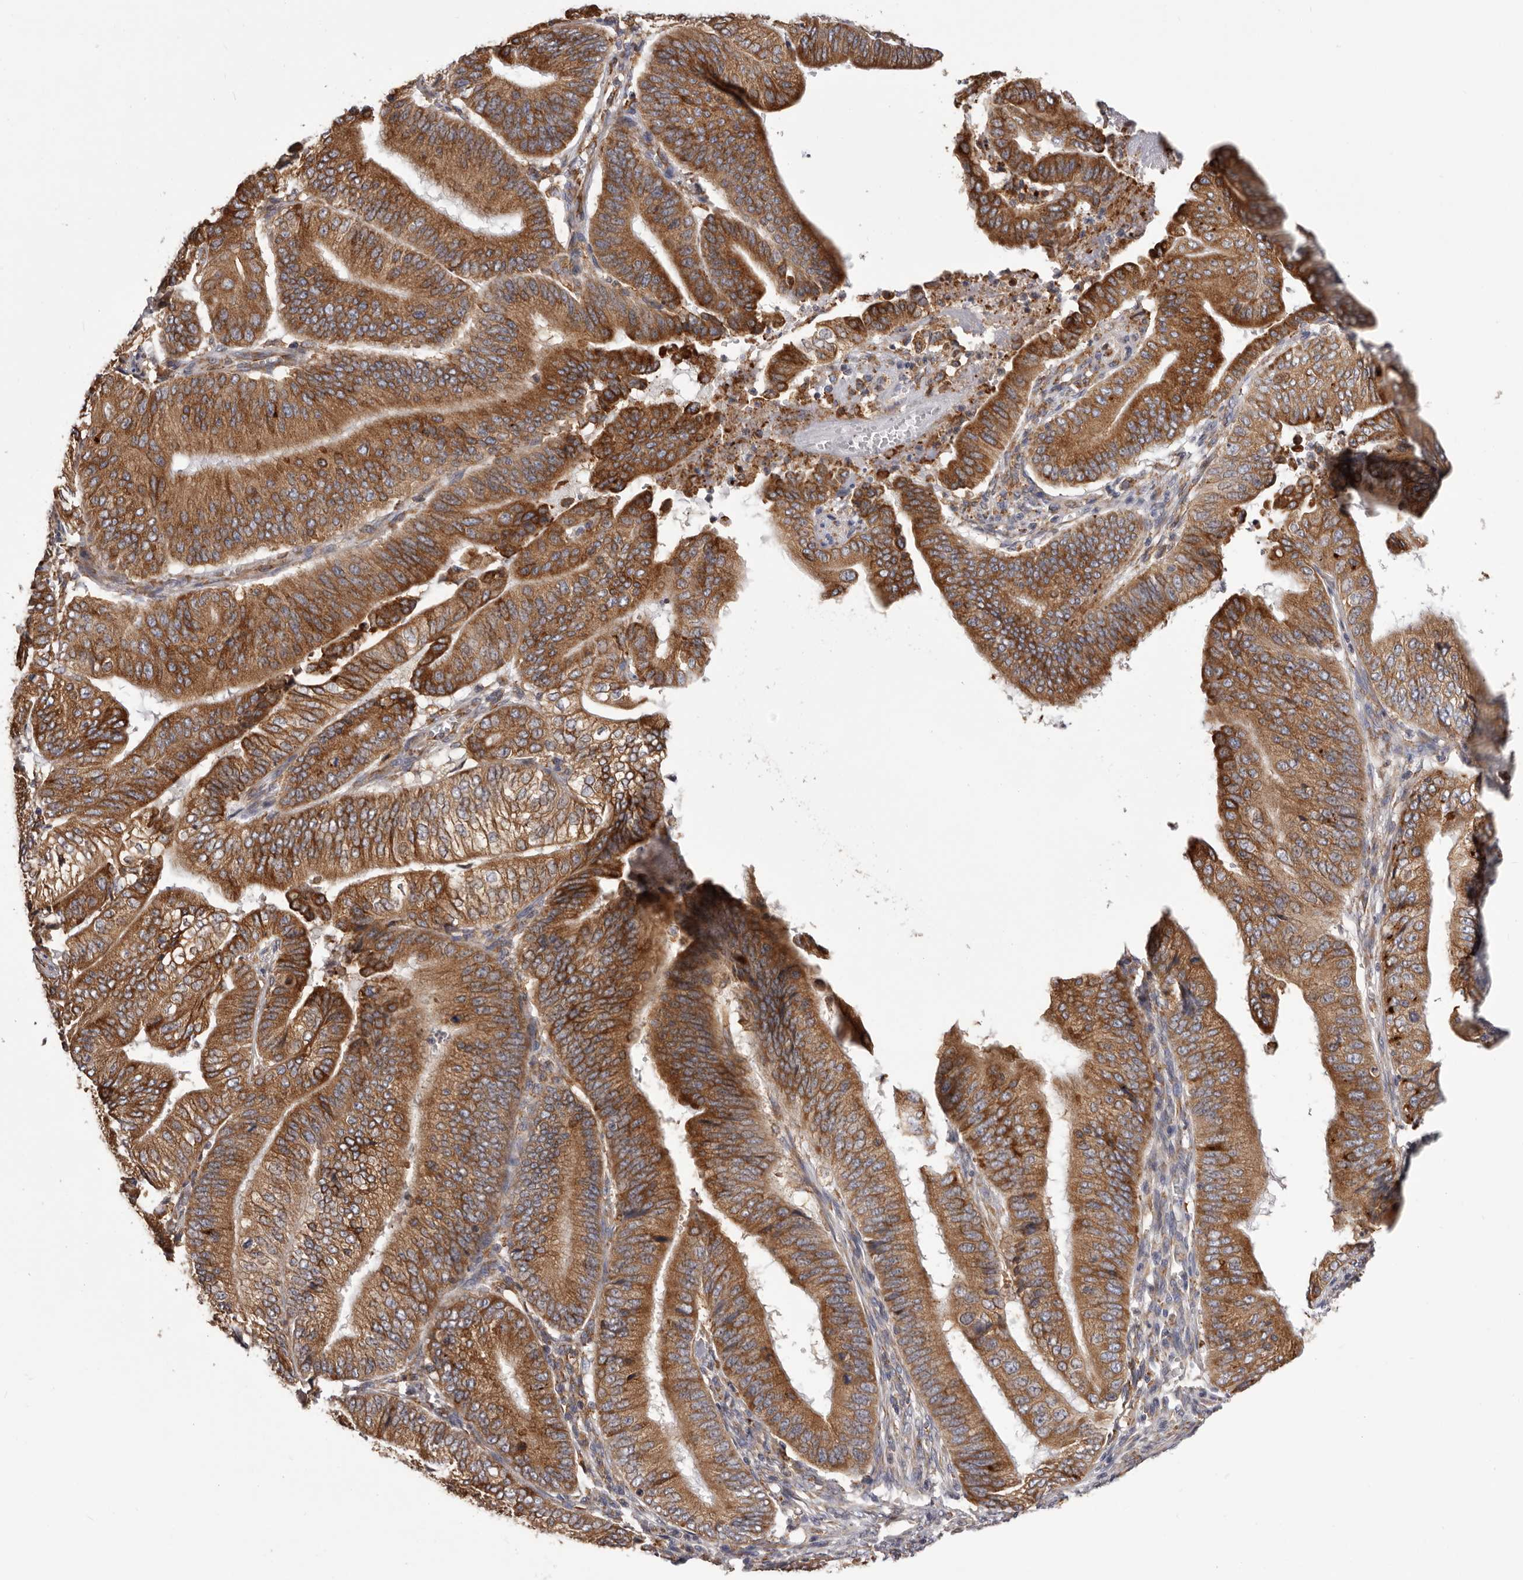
{"staining": {"intensity": "strong", "quantity": ">75%", "location": "cytoplasmic/membranous"}, "tissue": "pancreatic cancer", "cell_type": "Tumor cells", "image_type": "cancer", "snomed": [{"axis": "morphology", "description": "Adenocarcinoma, NOS"}, {"axis": "topography", "description": "Pancreas"}], "caption": "Approximately >75% of tumor cells in human pancreatic adenocarcinoma exhibit strong cytoplasmic/membranous protein expression as visualized by brown immunohistochemical staining.", "gene": "QRSL1", "patient": {"sex": "female", "age": 77}}